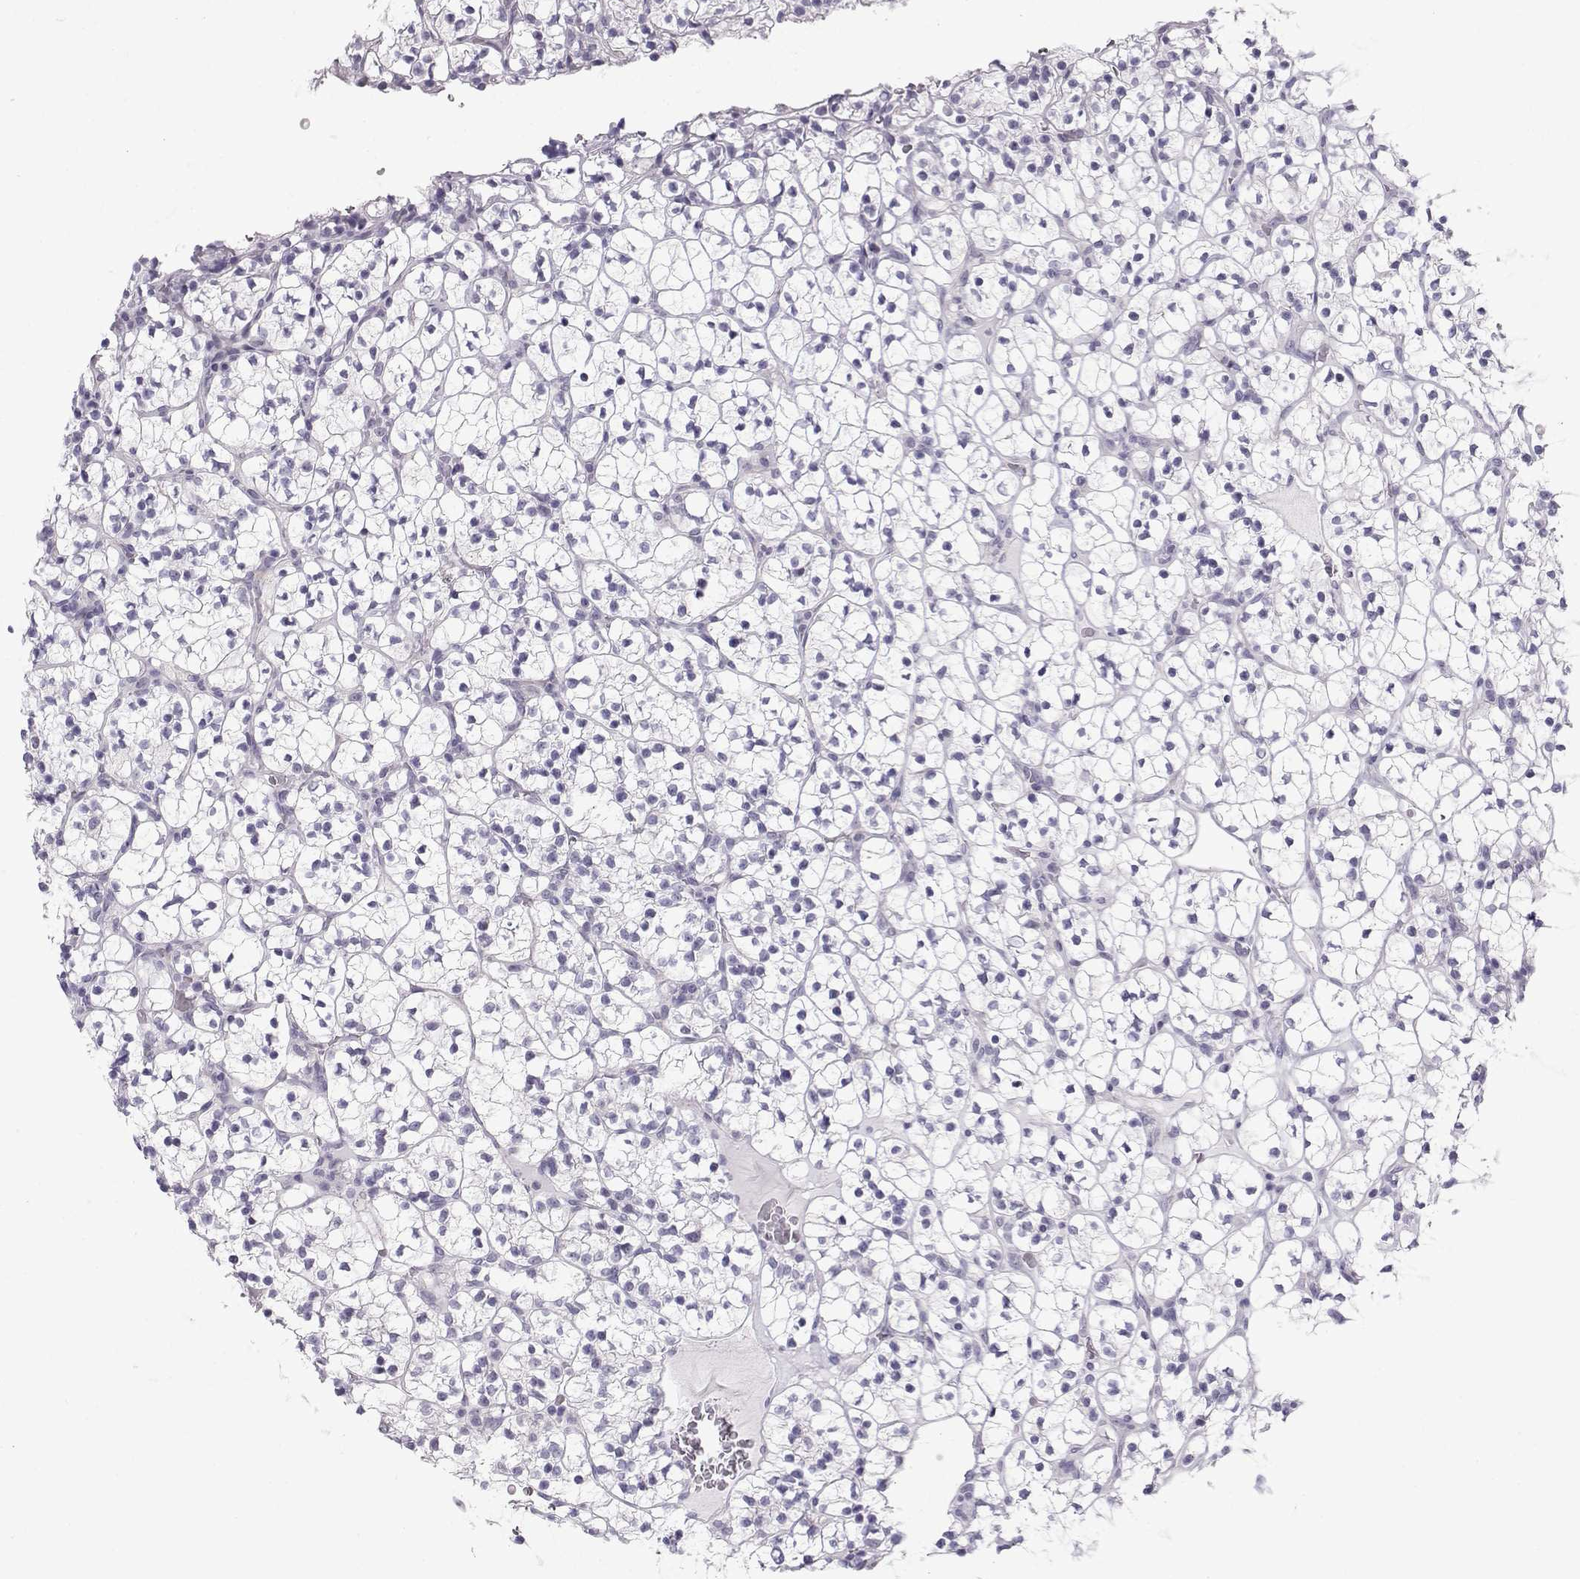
{"staining": {"intensity": "negative", "quantity": "none", "location": "none"}, "tissue": "renal cancer", "cell_type": "Tumor cells", "image_type": "cancer", "snomed": [{"axis": "morphology", "description": "Adenocarcinoma, NOS"}, {"axis": "topography", "description": "Kidney"}], "caption": "Immunohistochemistry of human renal cancer demonstrates no expression in tumor cells. (DAB (3,3'-diaminobenzidine) IHC visualized using brightfield microscopy, high magnification).", "gene": "CFAP53", "patient": {"sex": "female", "age": 89}}